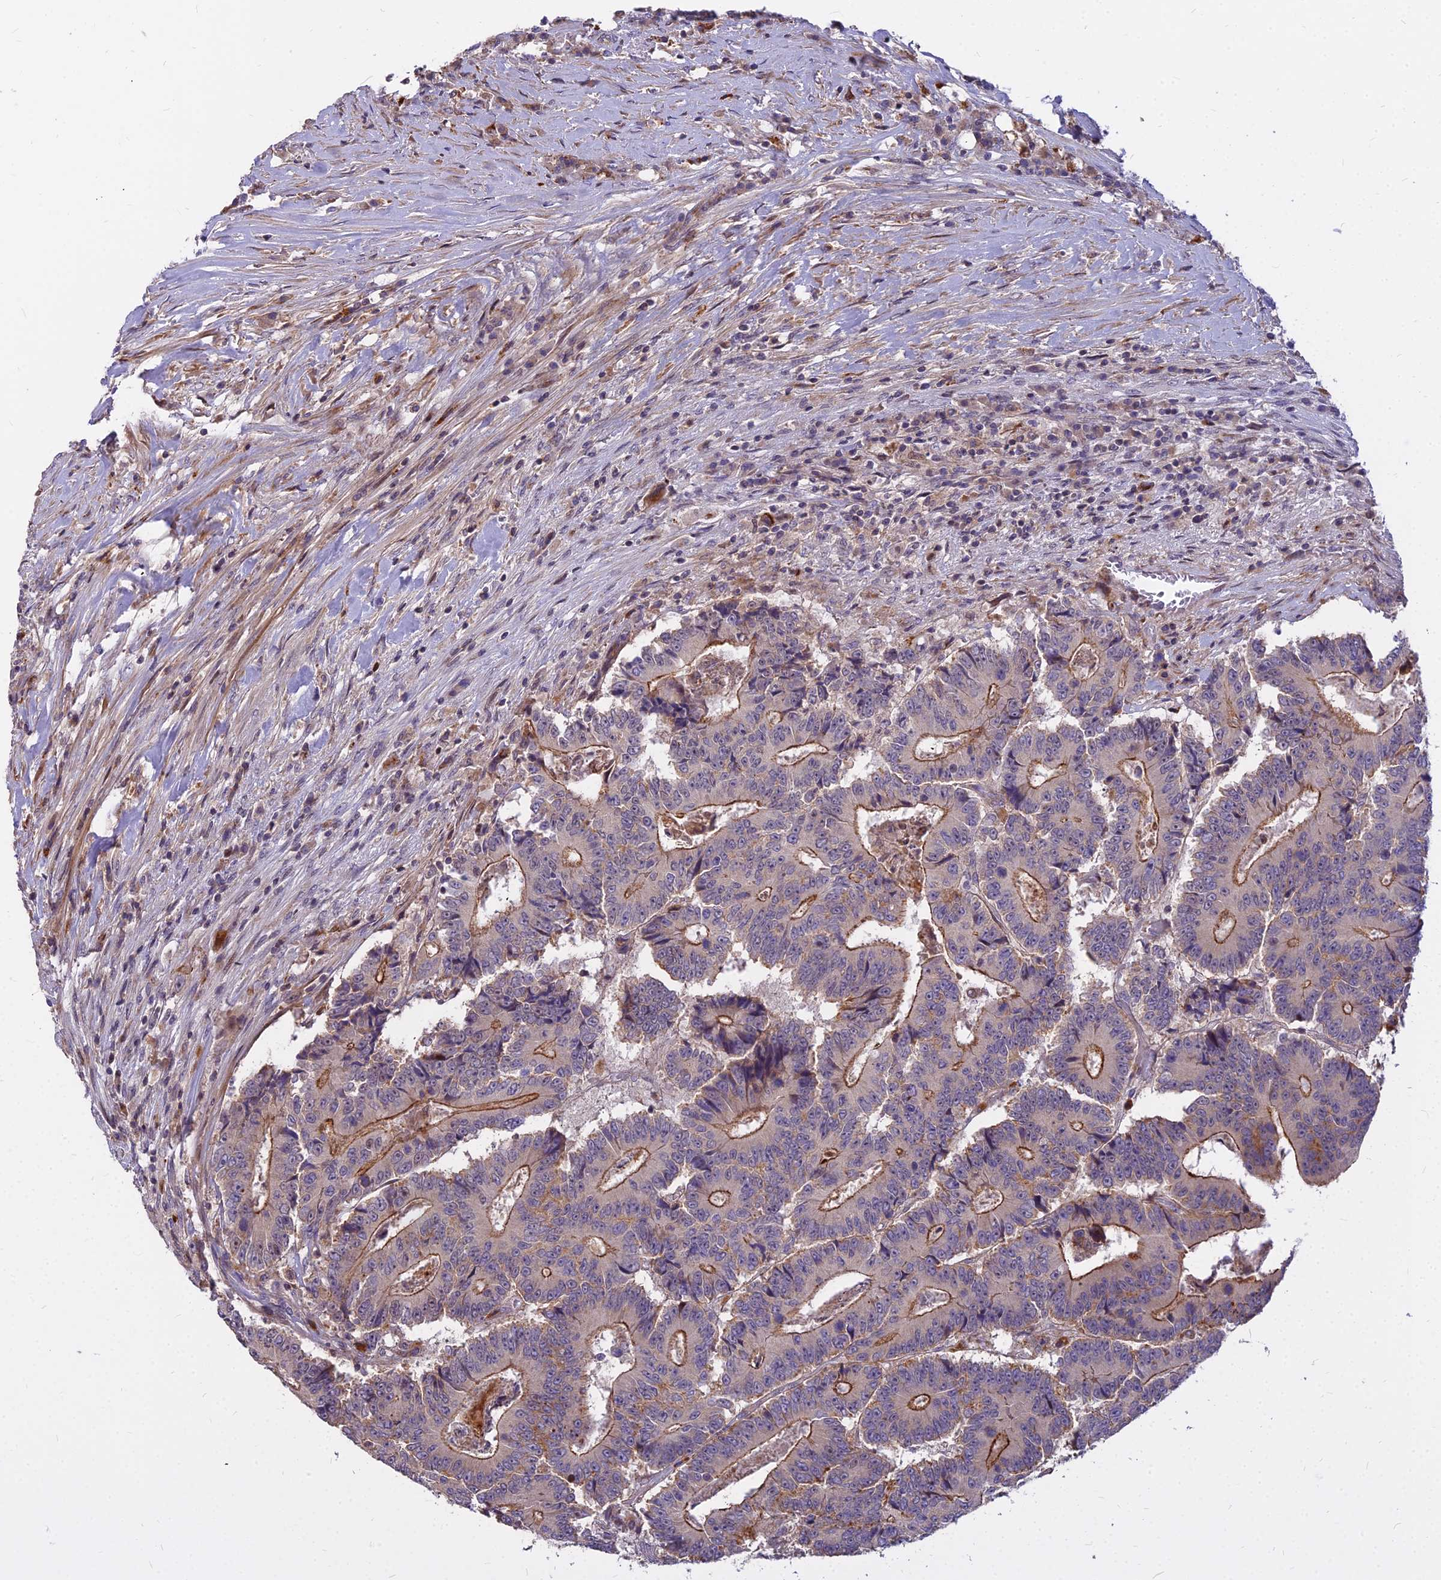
{"staining": {"intensity": "moderate", "quantity": "25%-75%", "location": "cytoplasmic/membranous"}, "tissue": "colorectal cancer", "cell_type": "Tumor cells", "image_type": "cancer", "snomed": [{"axis": "morphology", "description": "Adenocarcinoma, NOS"}, {"axis": "topography", "description": "Colon"}], "caption": "DAB immunohistochemical staining of colorectal cancer displays moderate cytoplasmic/membranous protein staining in about 25%-75% of tumor cells.", "gene": "GLYATL3", "patient": {"sex": "male", "age": 83}}